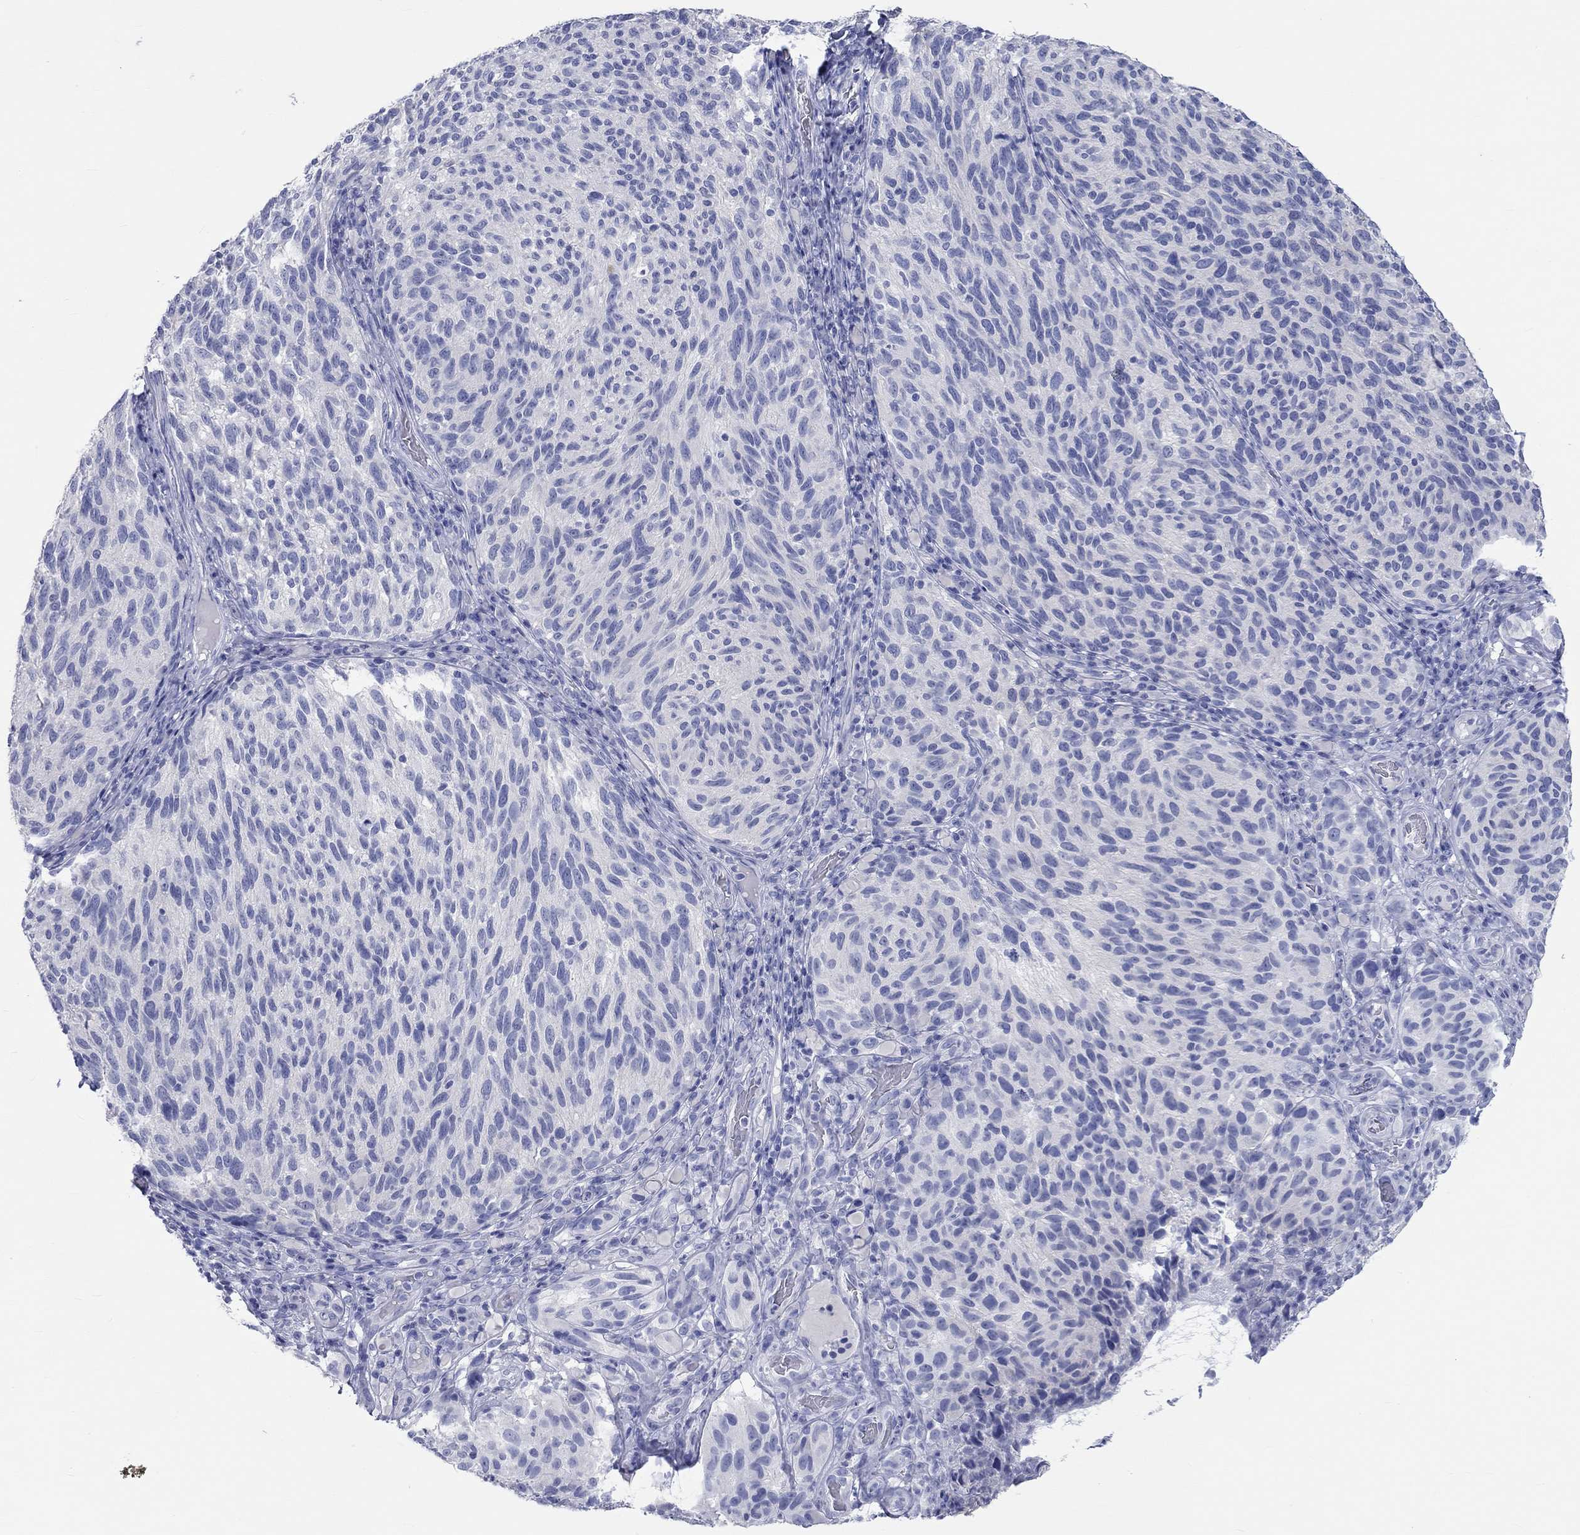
{"staining": {"intensity": "negative", "quantity": "none", "location": "none"}, "tissue": "melanoma", "cell_type": "Tumor cells", "image_type": "cancer", "snomed": [{"axis": "morphology", "description": "Malignant melanoma, NOS"}, {"axis": "topography", "description": "Skin"}], "caption": "High power microscopy micrograph of an IHC photomicrograph of melanoma, revealing no significant staining in tumor cells. (Brightfield microscopy of DAB immunohistochemistry at high magnification).", "gene": "SPATA9", "patient": {"sex": "female", "age": 73}}